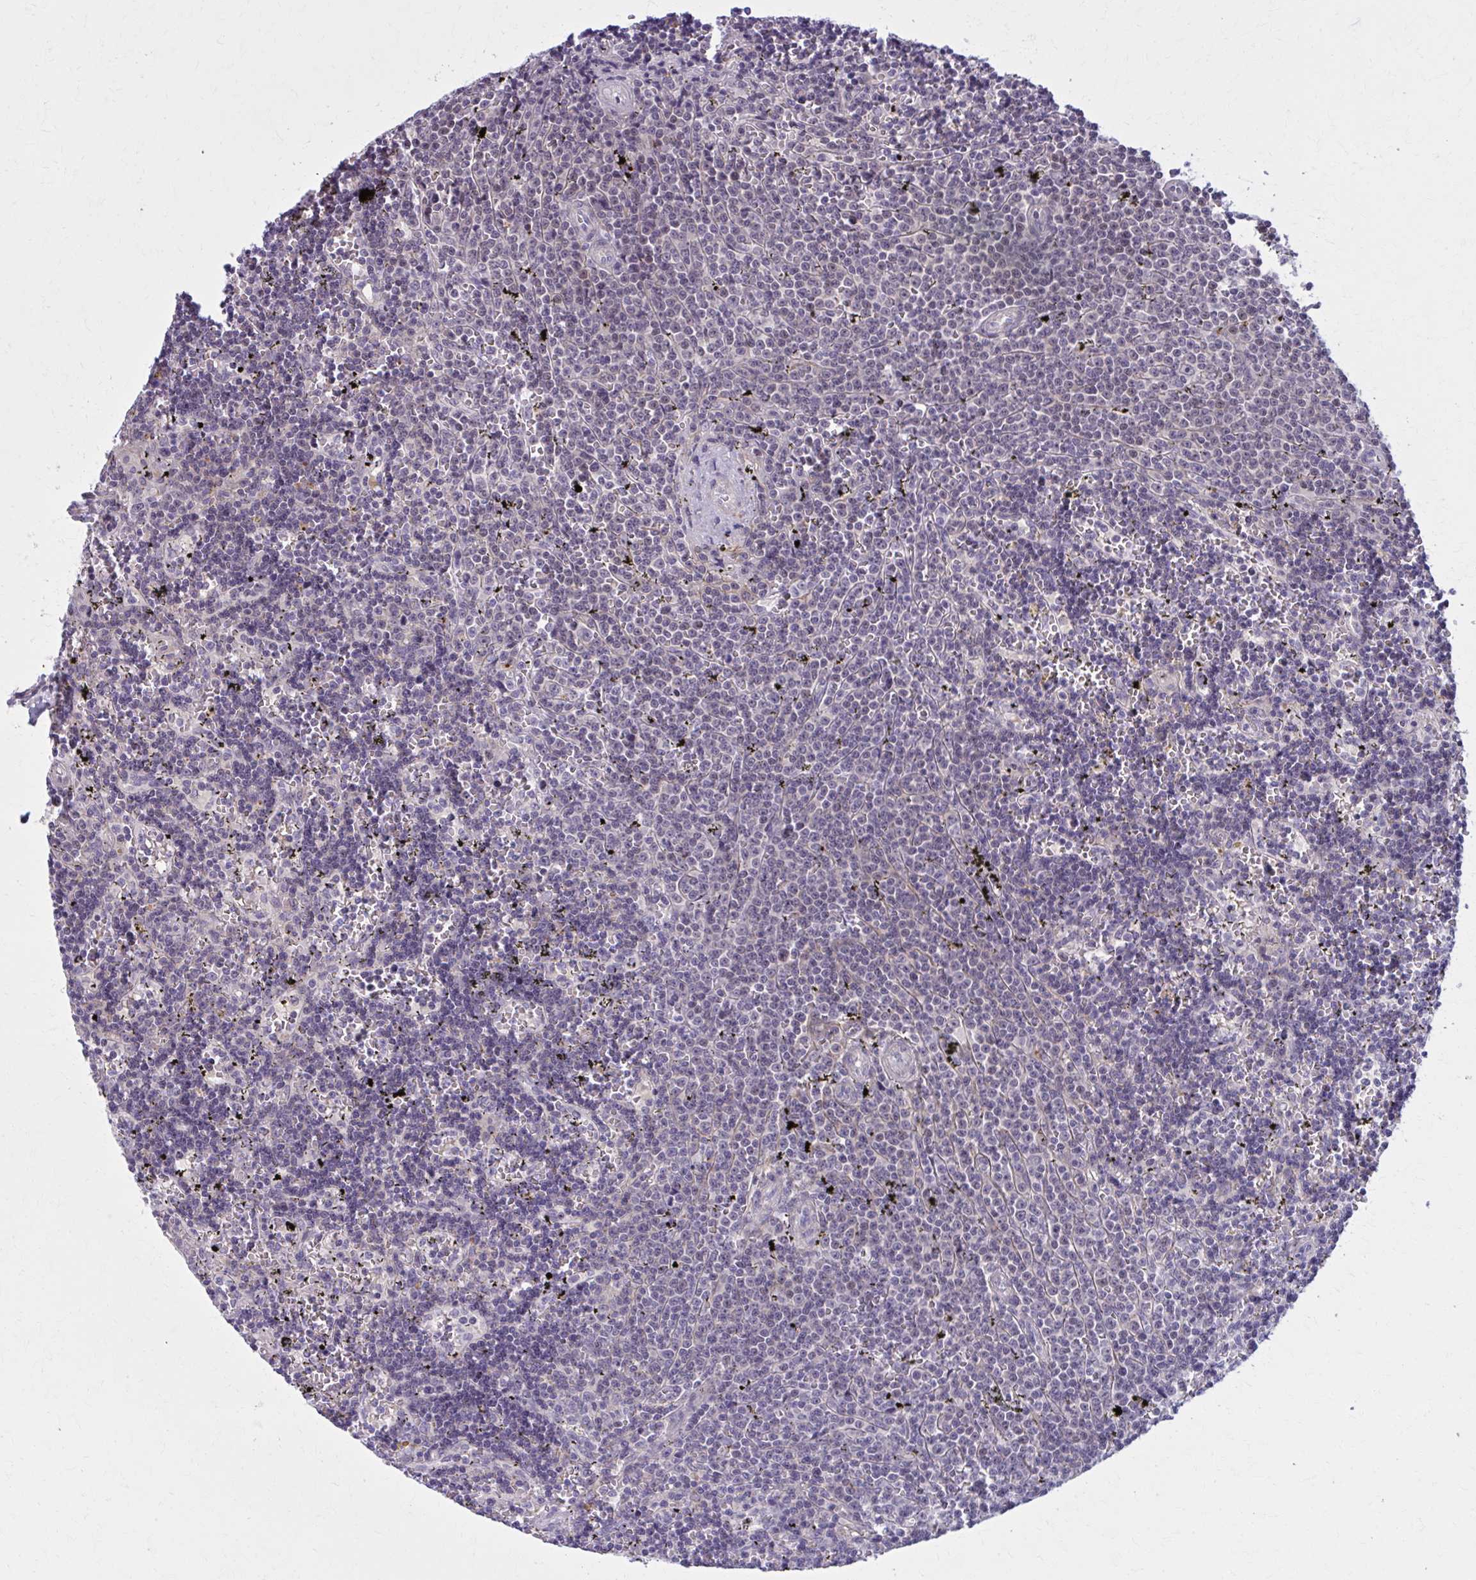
{"staining": {"intensity": "negative", "quantity": "none", "location": "none"}, "tissue": "lymphoma", "cell_type": "Tumor cells", "image_type": "cancer", "snomed": [{"axis": "morphology", "description": "Malignant lymphoma, non-Hodgkin's type, Low grade"}, {"axis": "topography", "description": "Spleen"}], "caption": "An IHC histopathology image of lymphoma is shown. There is no staining in tumor cells of lymphoma. (Immunohistochemistry, brightfield microscopy, high magnification).", "gene": "NUMBL", "patient": {"sex": "male", "age": 60}}